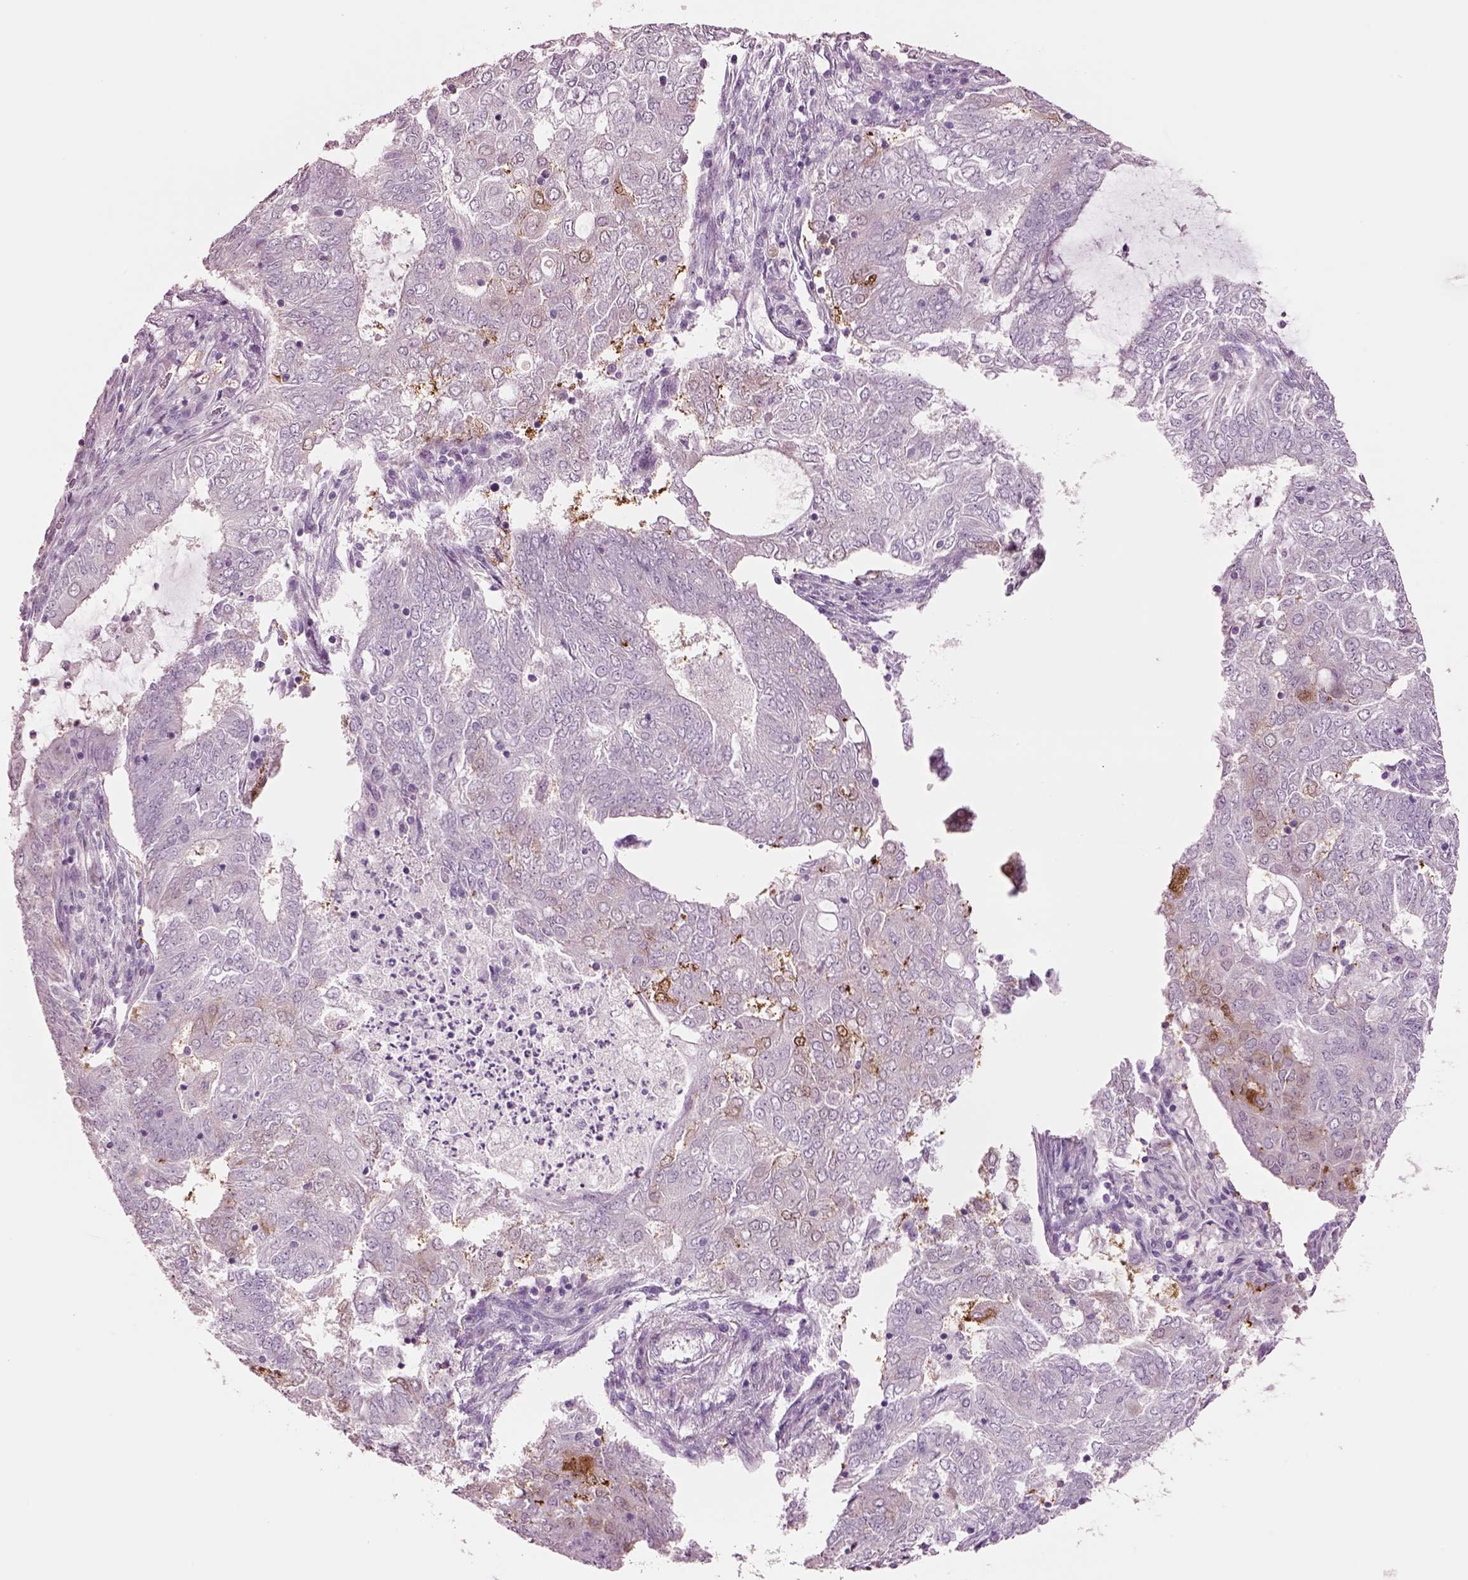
{"staining": {"intensity": "negative", "quantity": "none", "location": "none"}, "tissue": "endometrial cancer", "cell_type": "Tumor cells", "image_type": "cancer", "snomed": [{"axis": "morphology", "description": "Adenocarcinoma, NOS"}, {"axis": "topography", "description": "Endometrium"}], "caption": "DAB immunohistochemical staining of human adenocarcinoma (endometrial) exhibits no significant positivity in tumor cells.", "gene": "SCML2", "patient": {"sex": "female", "age": 62}}